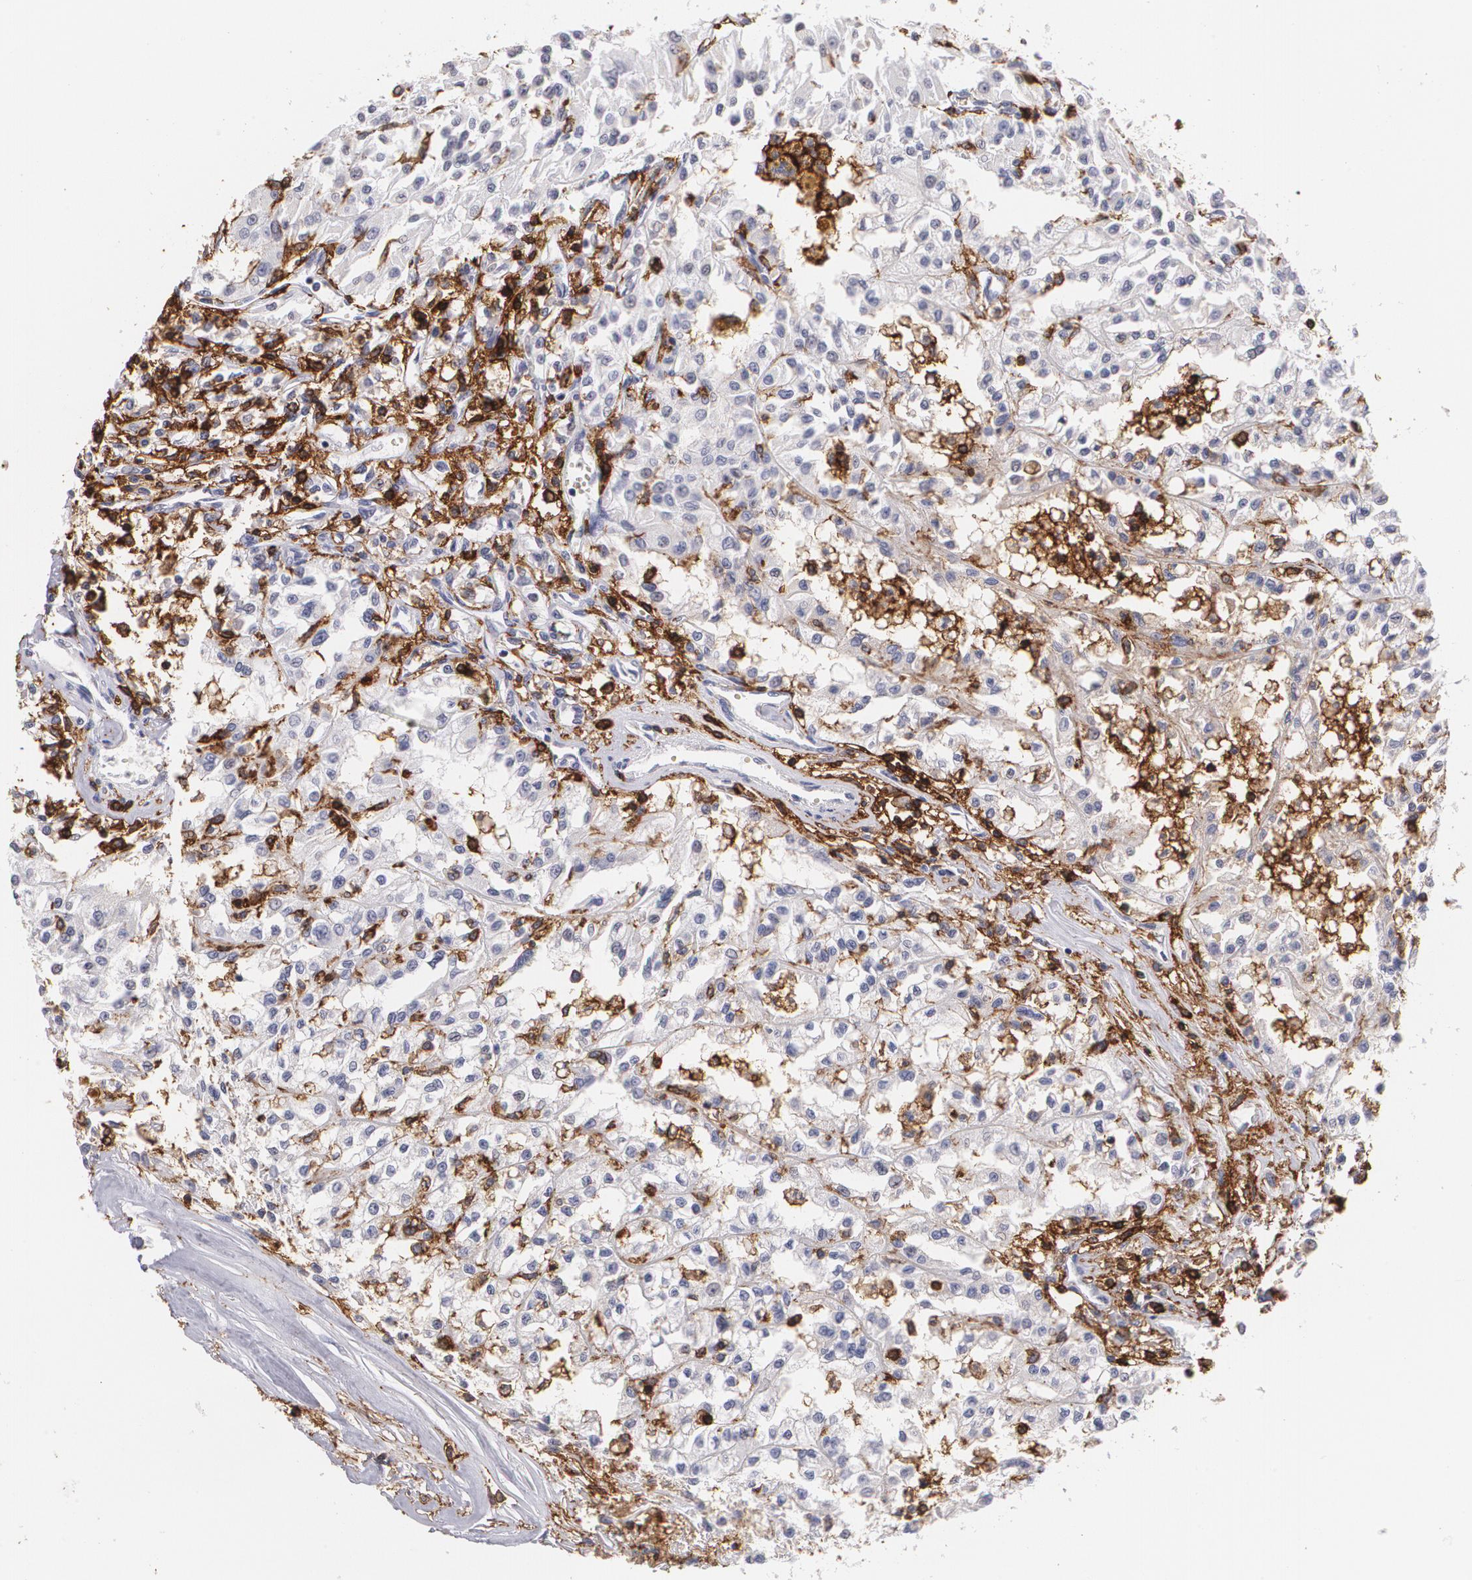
{"staining": {"intensity": "negative", "quantity": "none", "location": "none"}, "tissue": "renal cancer", "cell_type": "Tumor cells", "image_type": "cancer", "snomed": [{"axis": "morphology", "description": "Adenocarcinoma, NOS"}, {"axis": "topography", "description": "Kidney"}], "caption": "IHC of human adenocarcinoma (renal) demonstrates no positivity in tumor cells. (Stains: DAB (3,3'-diaminobenzidine) immunohistochemistry with hematoxylin counter stain, Microscopy: brightfield microscopy at high magnification).", "gene": "PTPRC", "patient": {"sex": "male", "age": 78}}